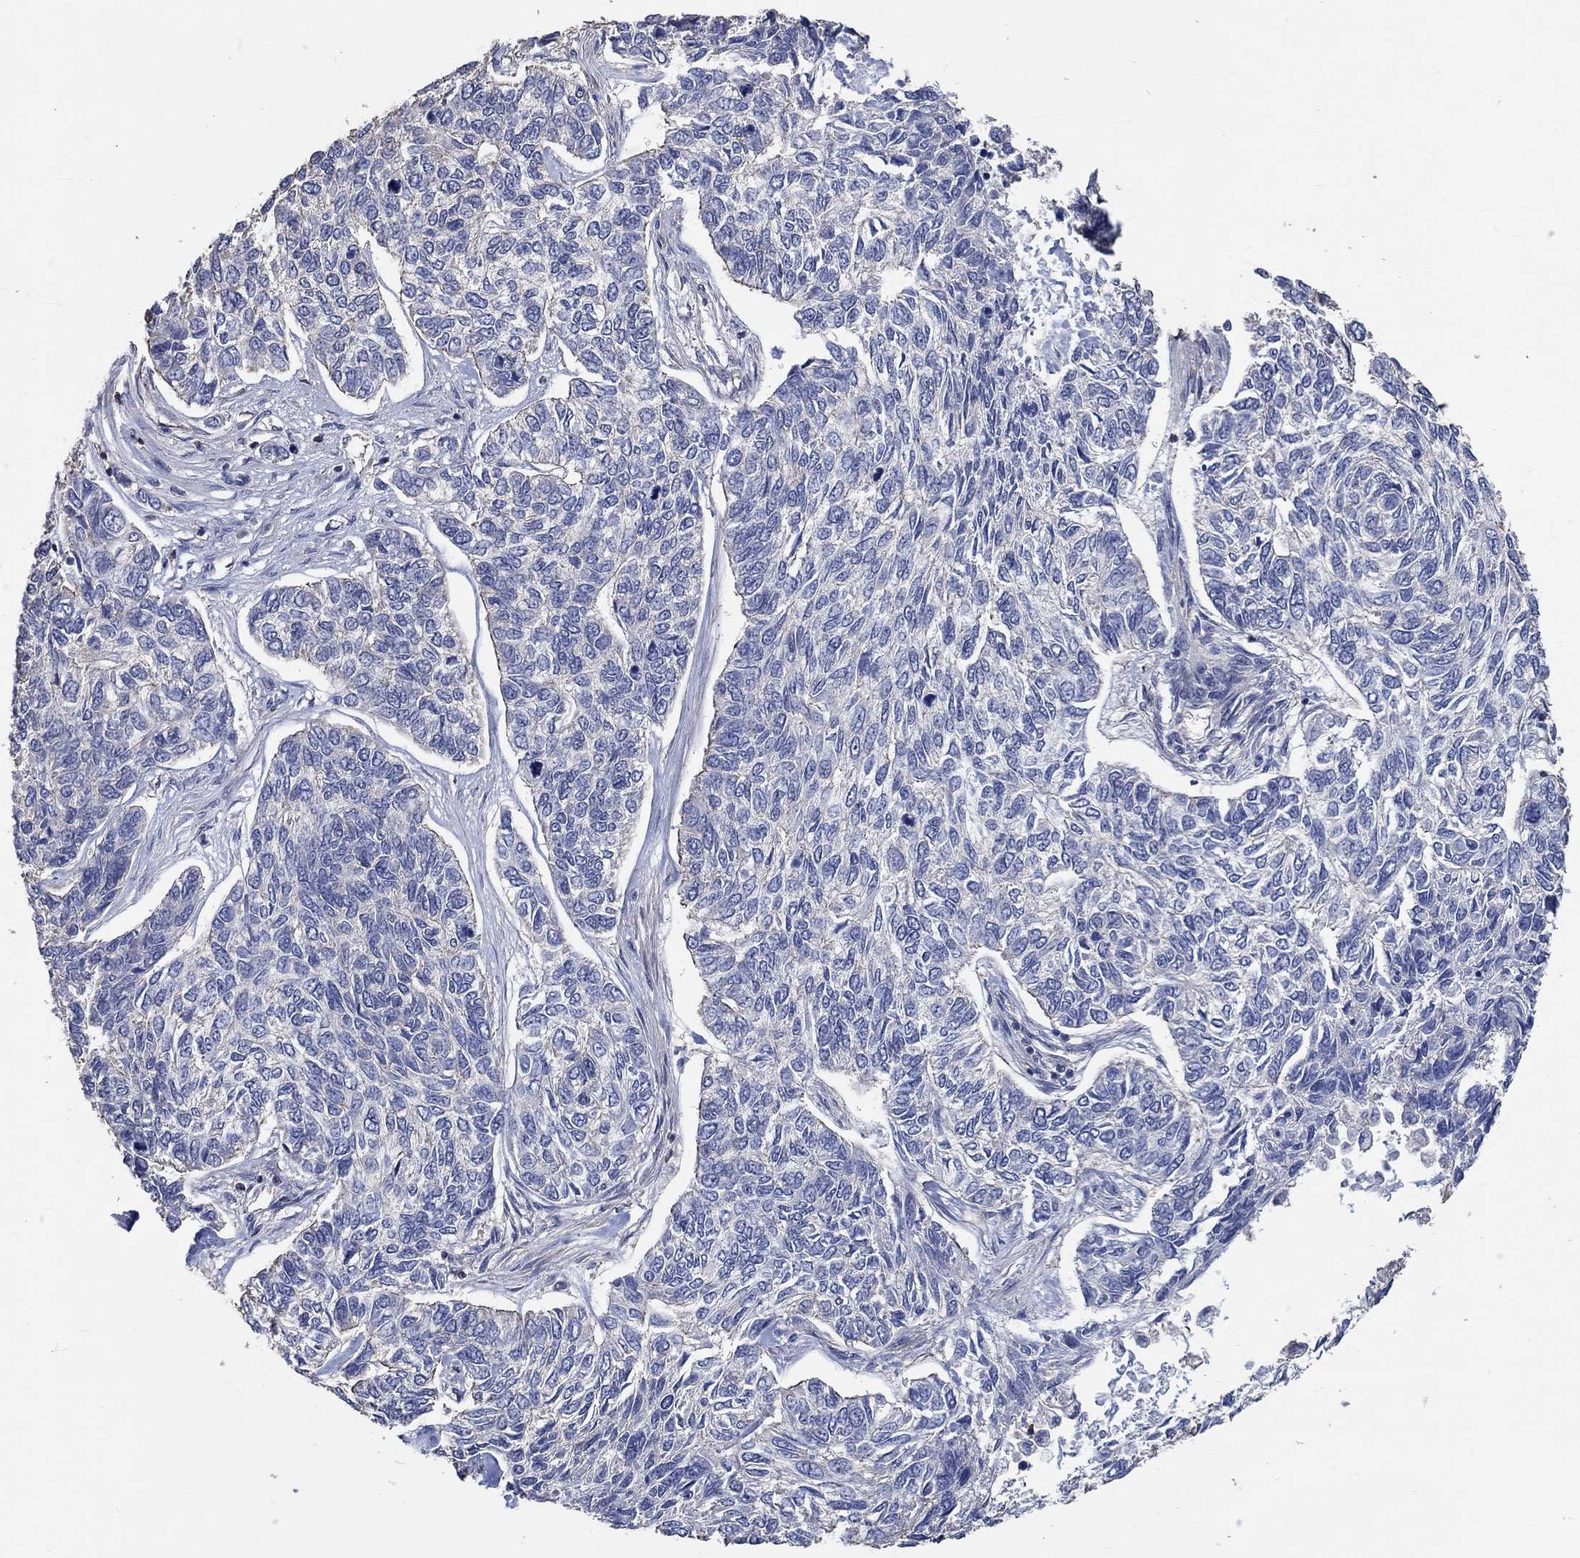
{"staining": {"intensity": "negative", "quantity": "none", "location": "none"}, "tissue": "skin cancer", "cell_type": "Tumor cells", "image_type": "cancer", "snomed": [{"axis": "morphology", "description": "Basal cell carcinoma"}, {"axis": "topography", "description": "Skin"}], "caption": "This is a micrograph of immunohistochemistry staining of basal cell carcinoma (skin), which shows no expression in tumor cells.", "gene": "TNFAIP8L3", "patient": {"sex": "female", "age": 65}}